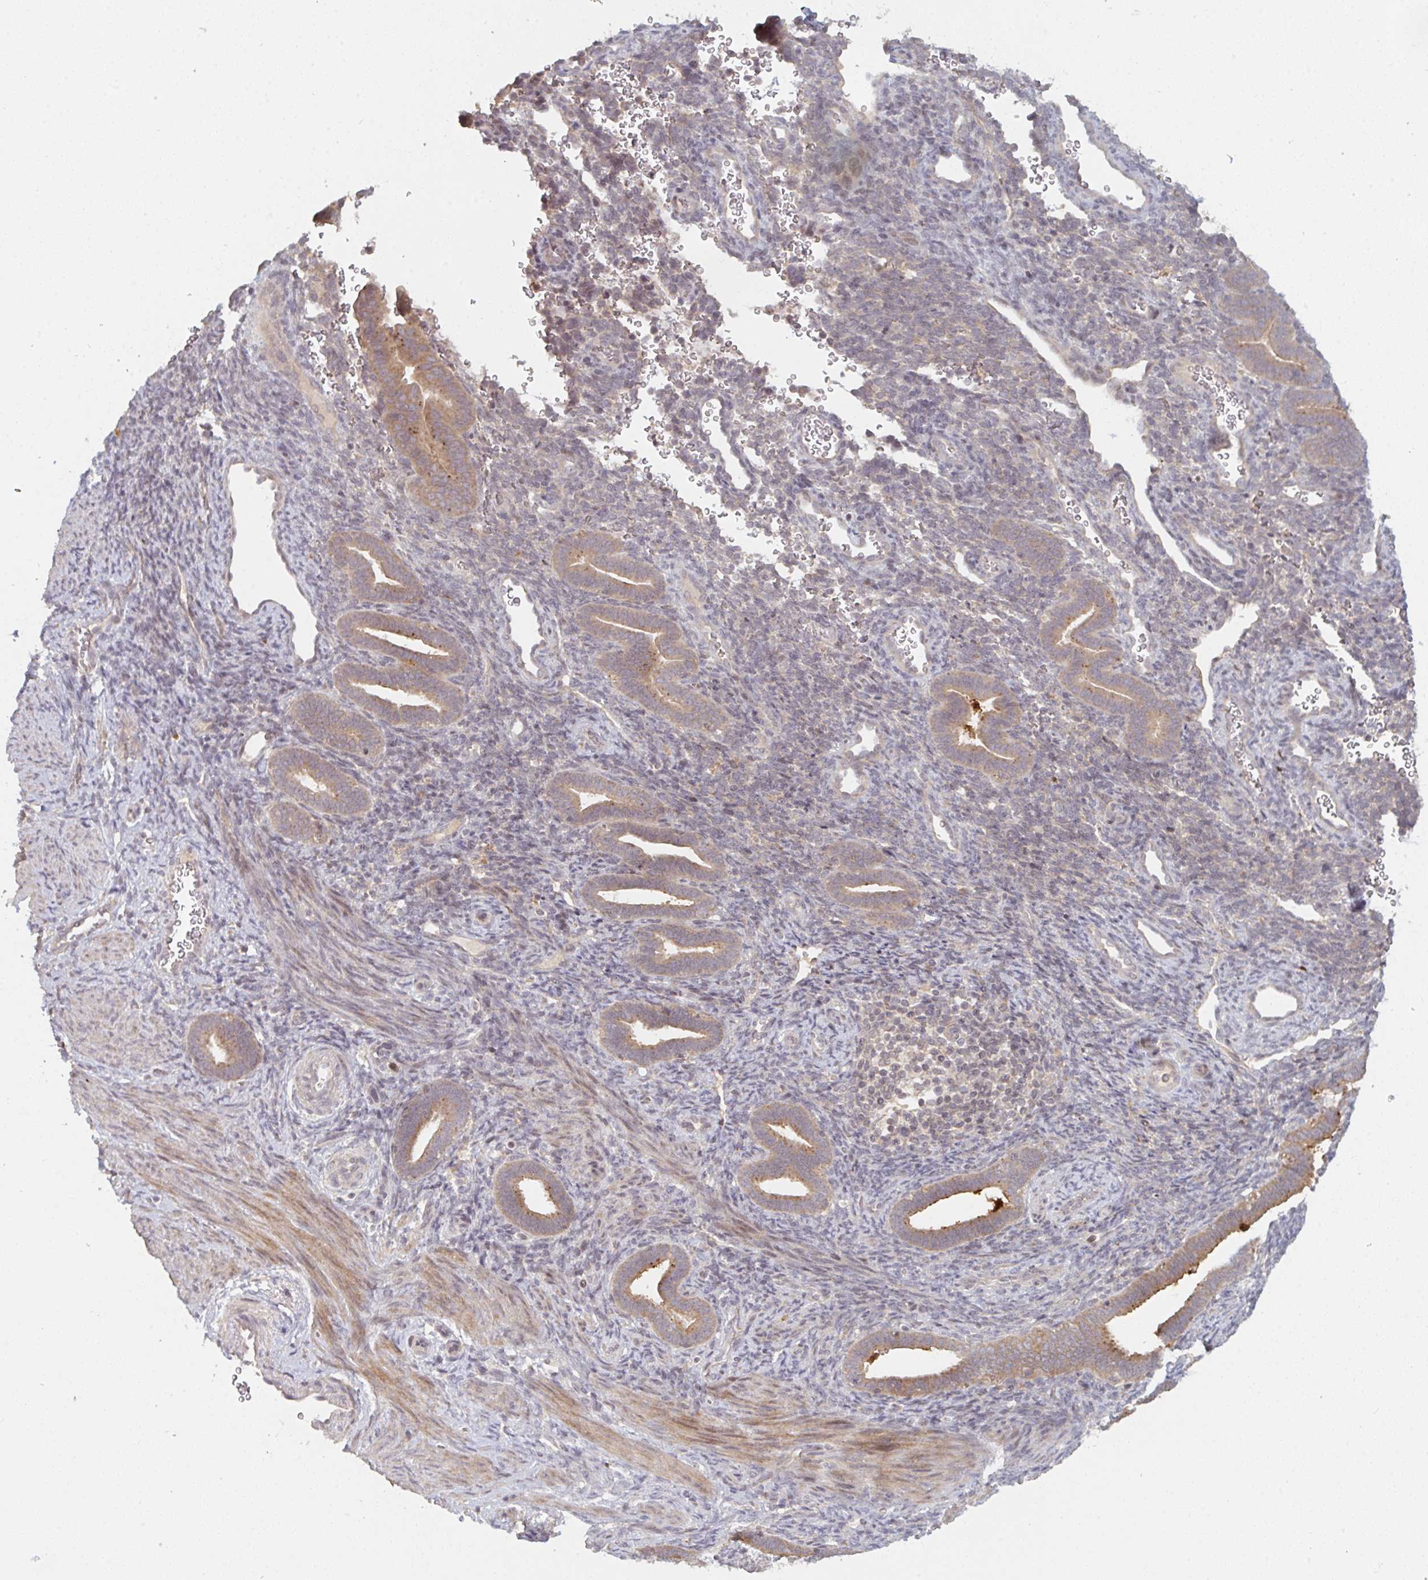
{"staining": {"intensity": "negative", "quantity": "none", "location": "none"}, "tissue": "endometrium", "cell_type": "Cells in endometrial stroma", "image_type": "normal", "snomed": [{"axis": "morphology", "description": "Normal tissue, NOS"}, {"axis": "topography", "description": "Endometrium"}], "caption": "A micrograph of endometrium stained for a protein shows no brown staining in cells in endometrial stroma. (DAB (3,3'-diaminobenzidine) IHC with hematoxylin counter stain).", "gene": "DCST1", "patient": {"sex": "female", "age": 34}}